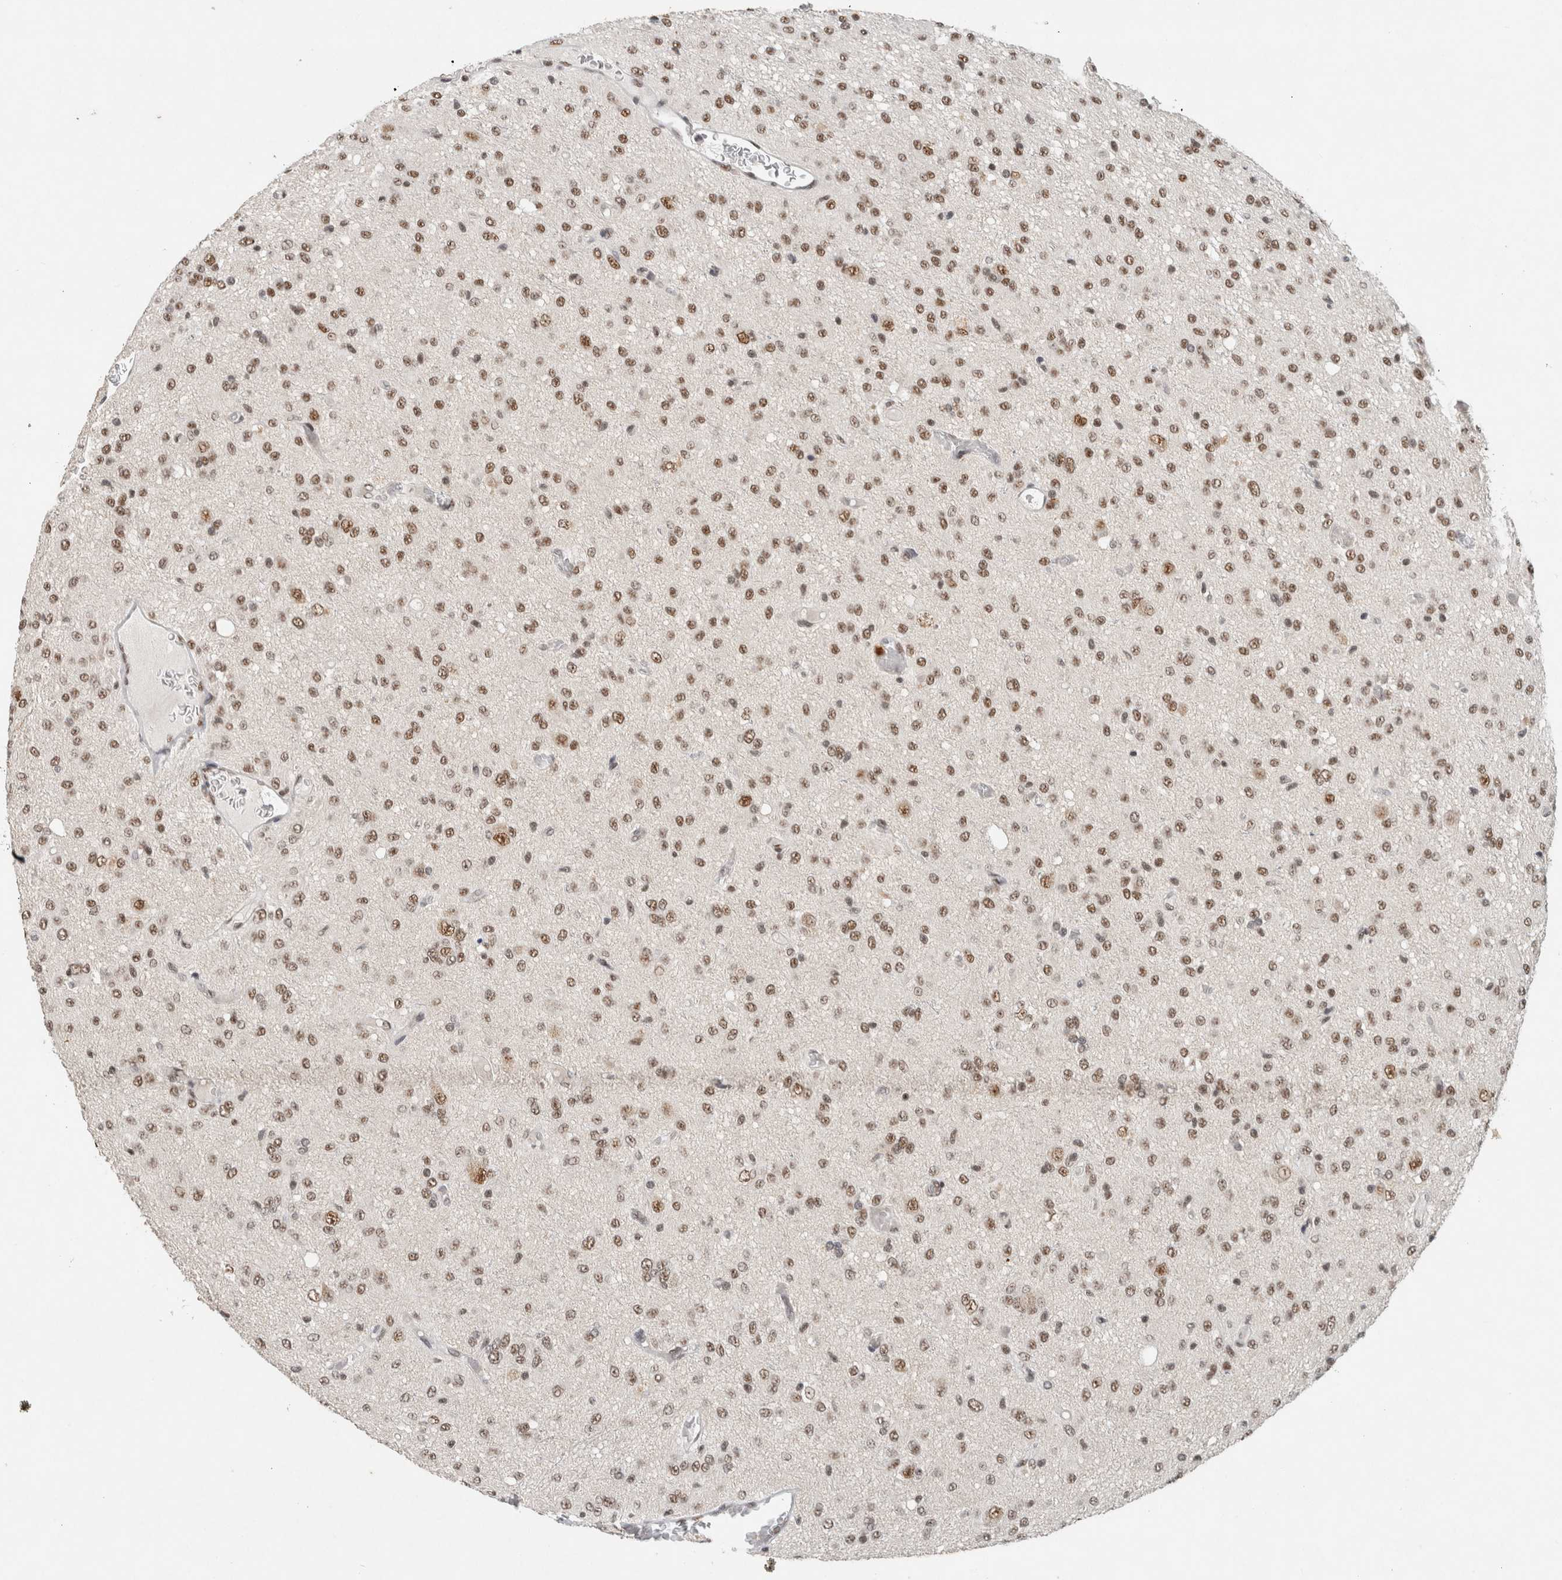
{"staining": {"intensity": "moderate", "quantity": ">75%", "location": "nuclear"}, "tissue": "glioma", "cell_type": "Tumor cells", "image_type": "cancer", "snomed": [{"axis": "morphology", "description": "Glioma, malignant, High grade"}, {"axis": "topography", "description": "Brain"}], "caption": "A brown stain shows moderate nuclear expression of a protein in malignant glioma (high-grade) tumor cells. The protein is stained brown, and the nuclei are stained in blue (DAB IHC with brightfield microscopy, high magnification).", "gene": "DDX42", "patient": {"sex": "female", "age": 59}}